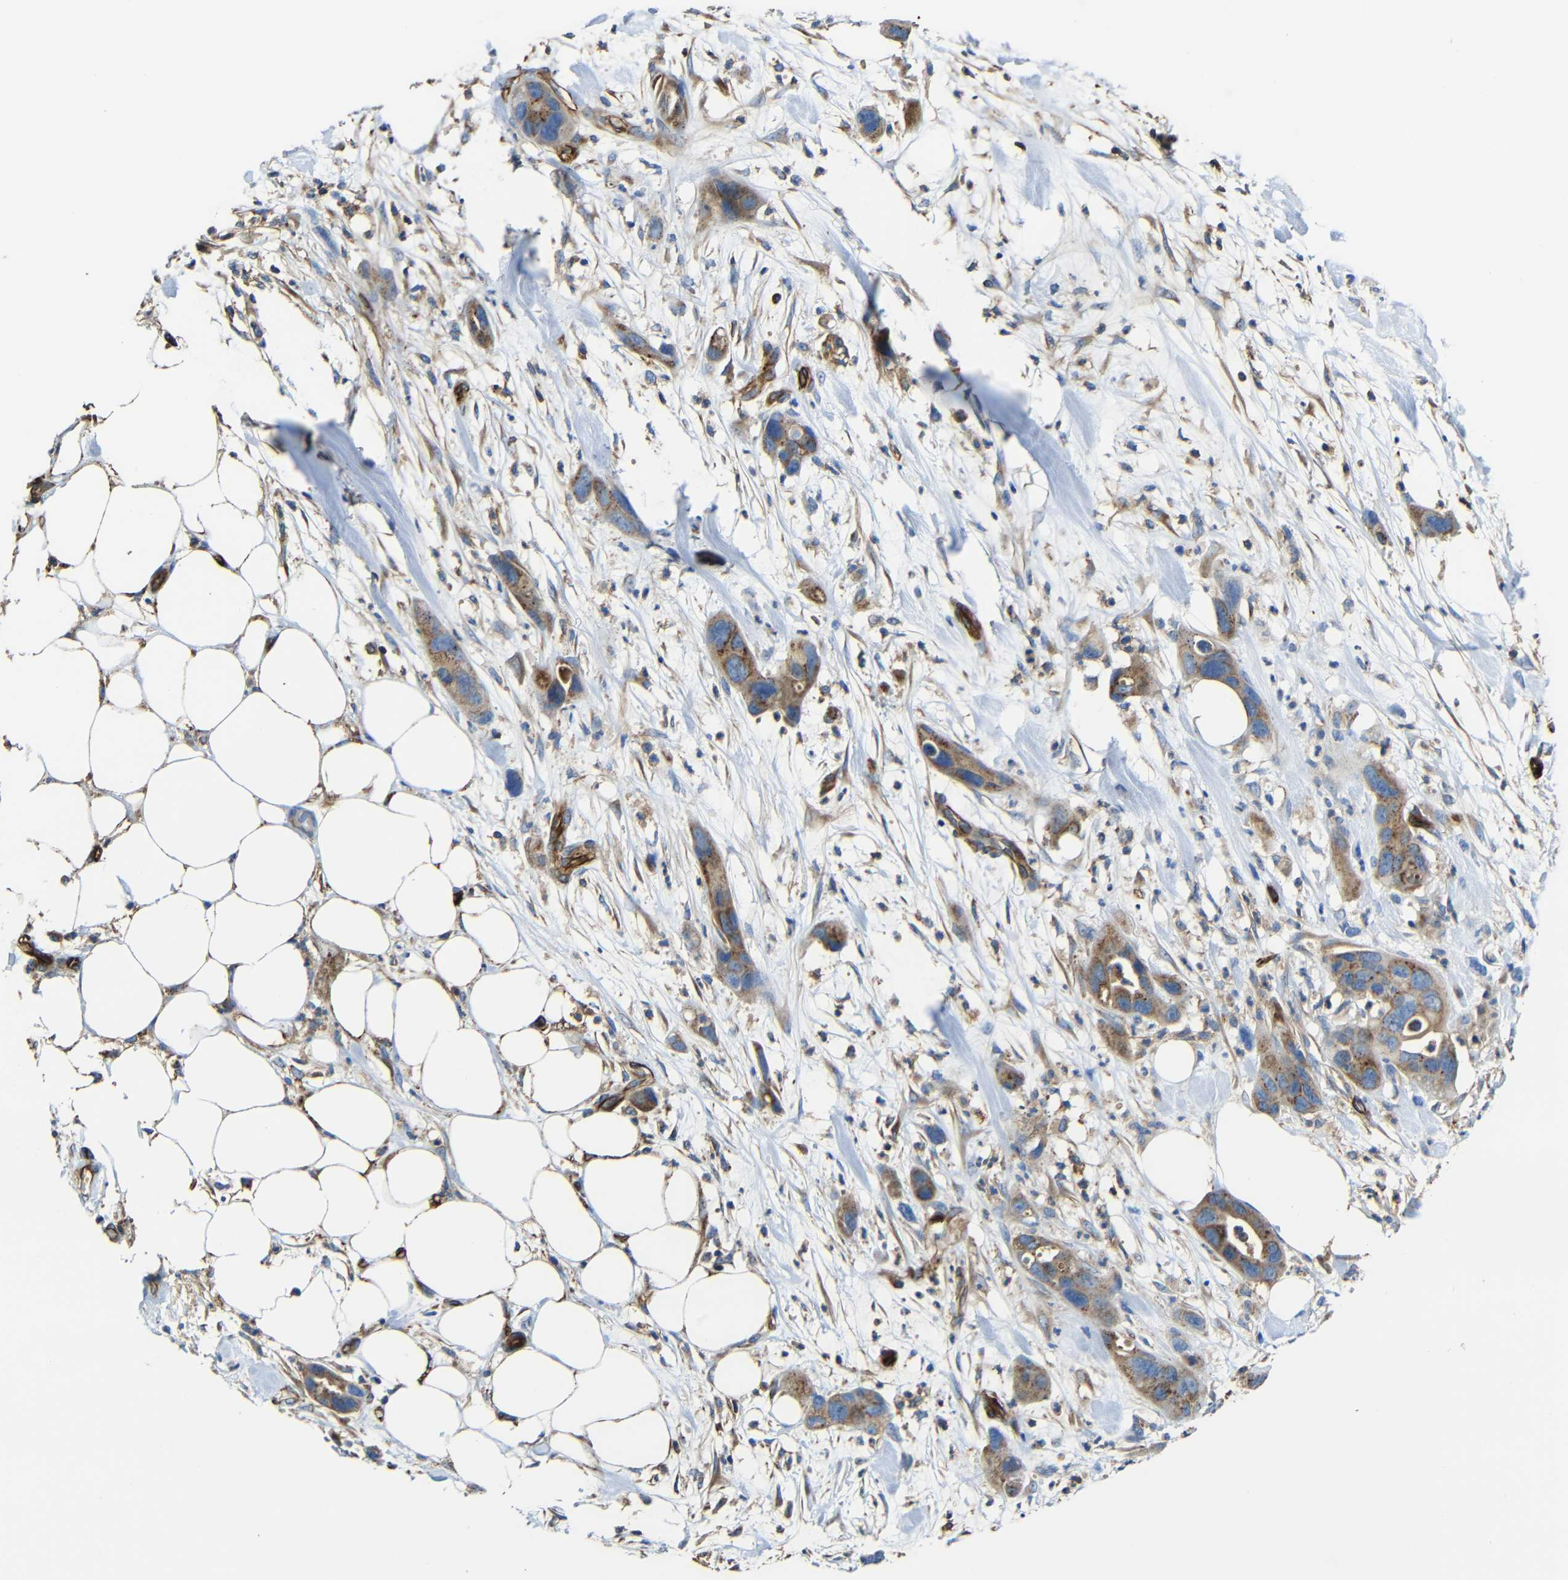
{"staining": {"intensity": "moderate", "quantity": ">75%", "location": "cytoplasmic/membranous"}, "tissue": "pancreatic cancer", "cell_type": "Tumor cells", "image_type": "cancer", "snomed": [{"axis": "morphology", "description": "Adenocarcinoma, NOS"}, {"axis": "topography", "description": "Pancreas"}], "caption": "Adenocarcinoma (pancreatic) tissue reveals moderate cytoplasmic/membranous positivity in about >75% of tumor cells Nuclei are stained in blue.", "gene": "IGSF10", "patient": {"sex": "female", "age": 71}}